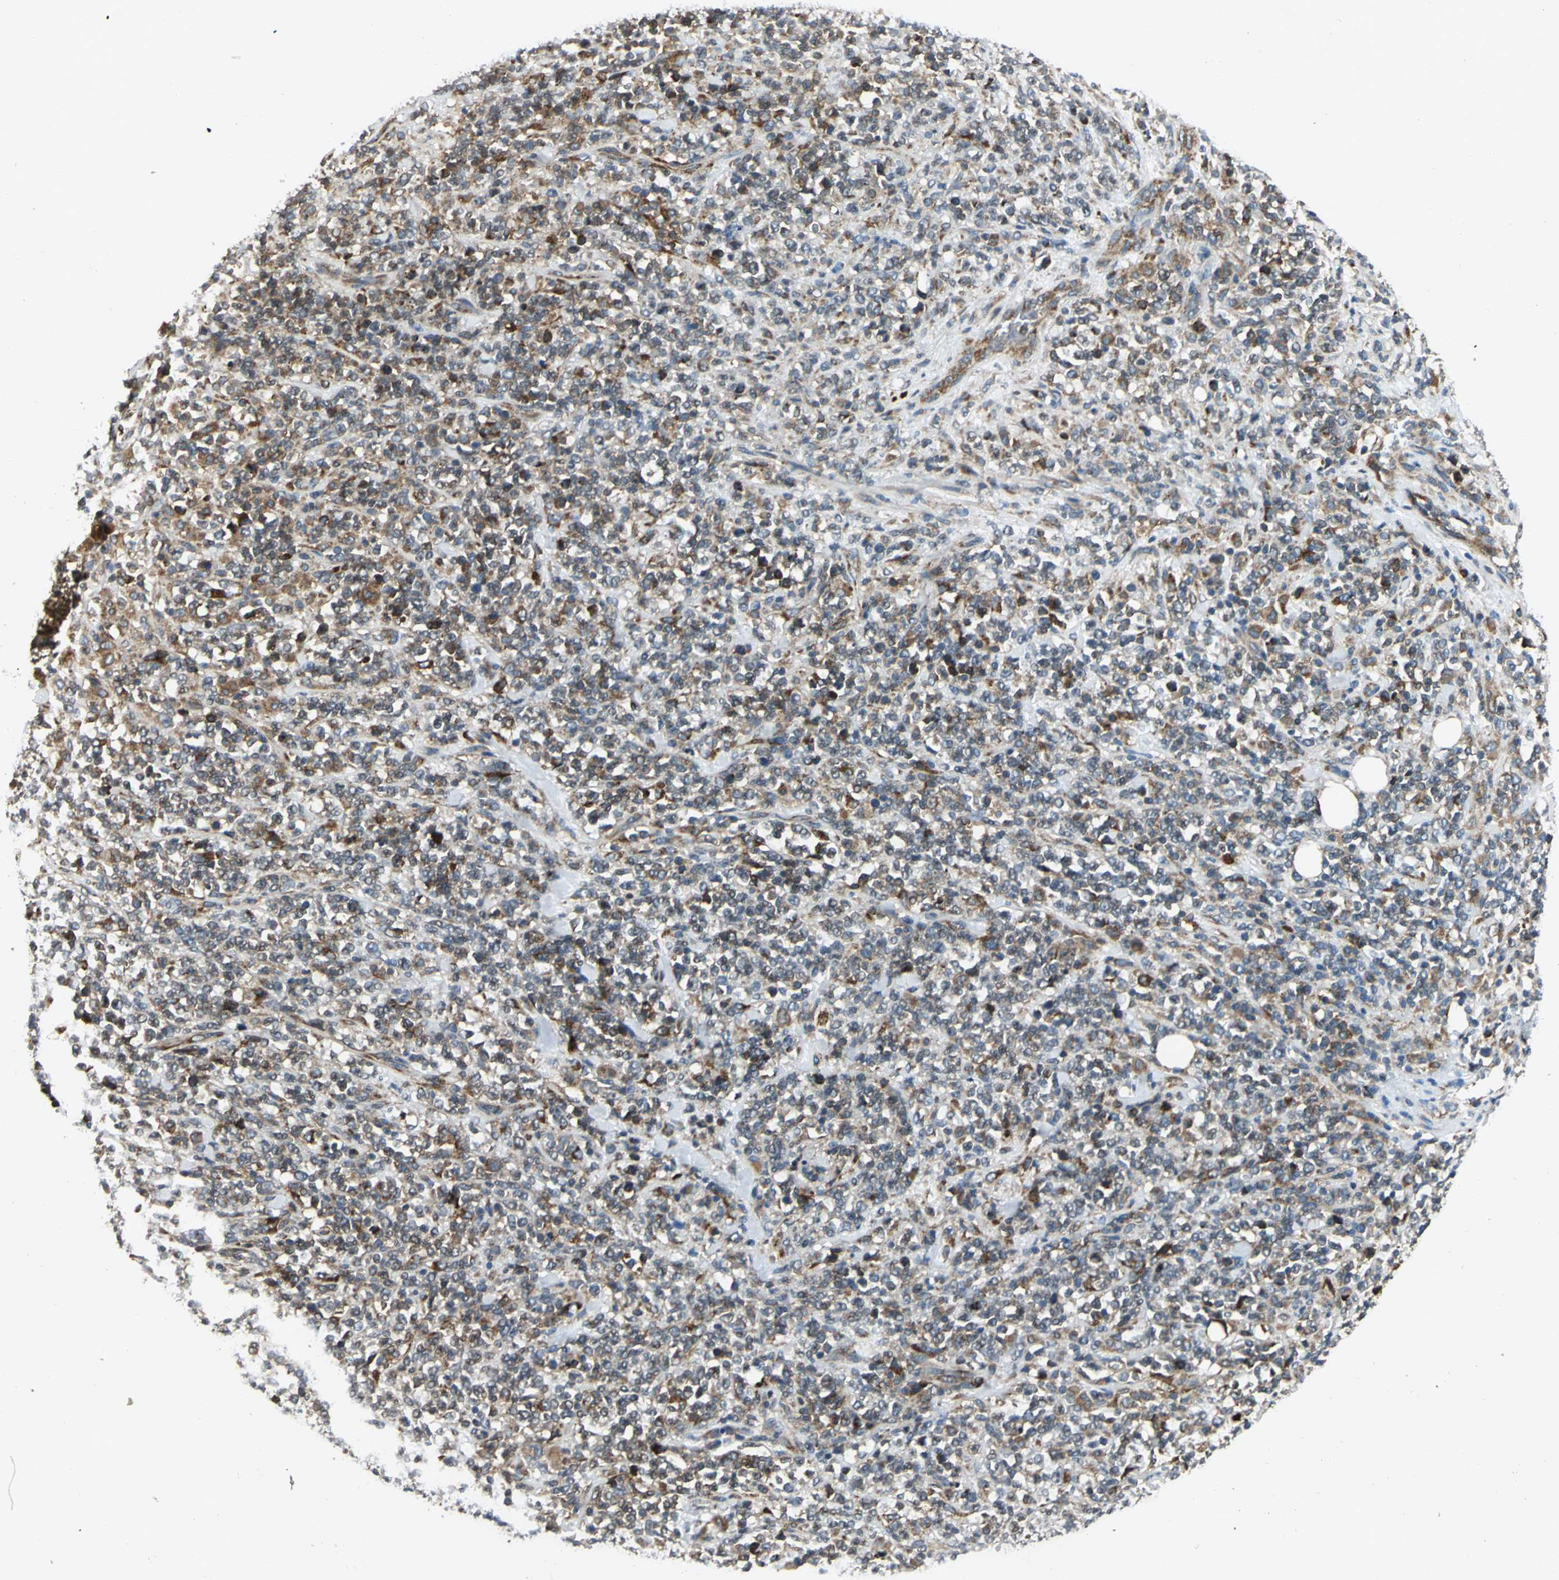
{"staining": {"intensity": "moderate", "quantity": ">75%", "location": "cytoplasmic/membranous"}, "tissue": "lymphoma", "cell_type": "Tumor cells", "image_type": "cancer", "snomed": [{"axis": "morphology", "description": "Malignant lymphoma, non-Hodgkin's type, High grade"}, {"axis": "topography", "description": "Soft tissue"}], "caption": "Immunohistochemistry (DAB) staining of human malignant lymphoma, non-Hodgkin's type (high-grade) reveals moderate cytoplasmic/membranous protein positivity in about >75% of tumor cells. The staining is performed using DAB (3,3'-diaminobenzidine) brown chromogen to label protein expression. The nuclei are counter-stained blue using hematoxylin.", "gene": "PDIA4", "patient": {"sex": "male", "age": 18}}